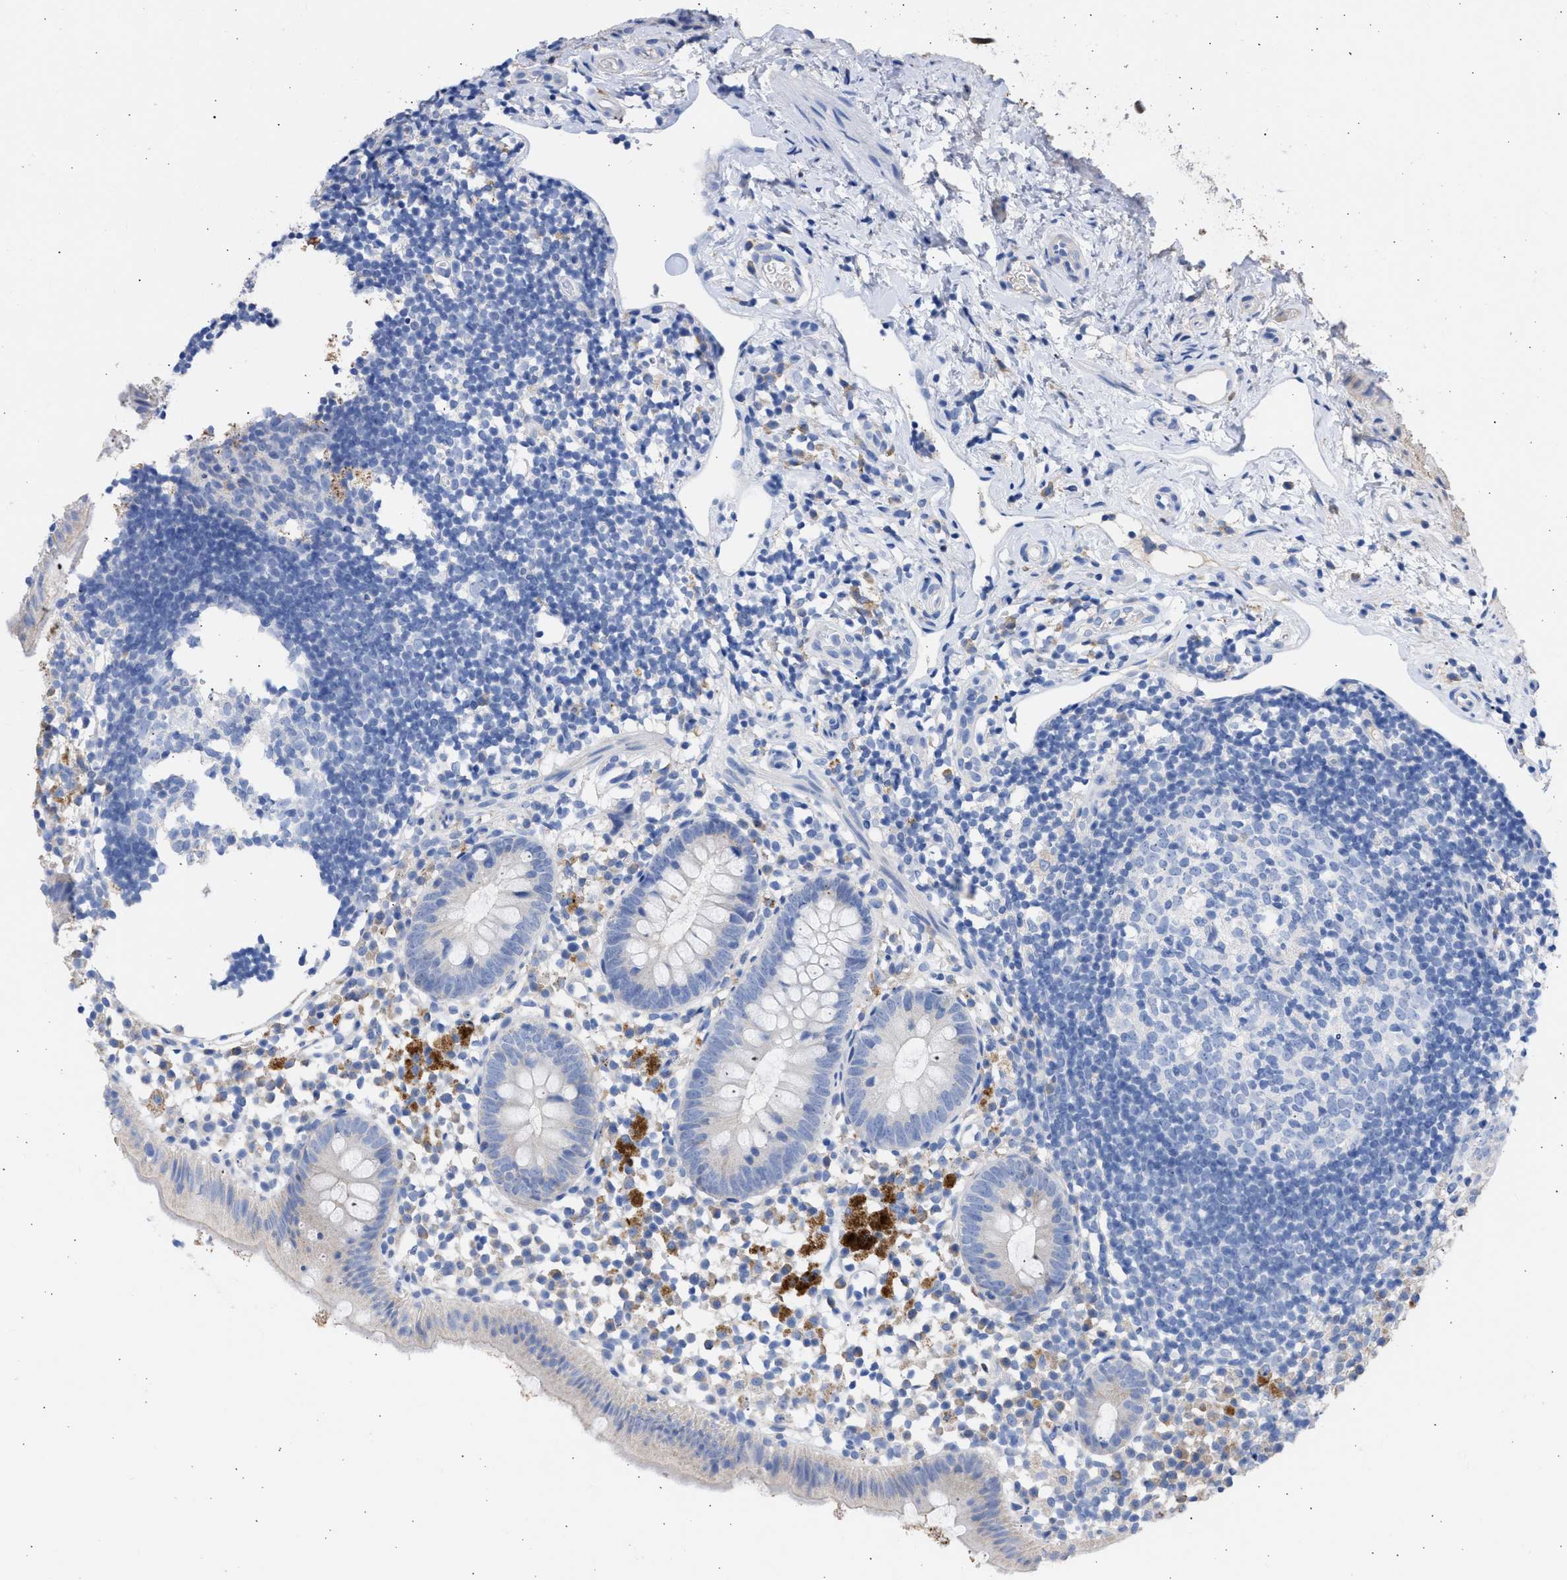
{"staining": {"intensity": "negative", "quantity": "none", "location": "none"}, "tissue": "appendix", "cell_type": "Glandular cells", "image_type": "normal", "snomed": [{"axis": "morphology", "description": "Normal tissue, NOS"}, {"axis": "topography", "description": "Appendix"}], "caption": "Immunohistochemistry micrograph of unremarkable appendix stained for a protein (brown), which reveals no expression in glandular cells.", "gene": "RSPH1", "patient": {"sex": "female", "age": 20}}